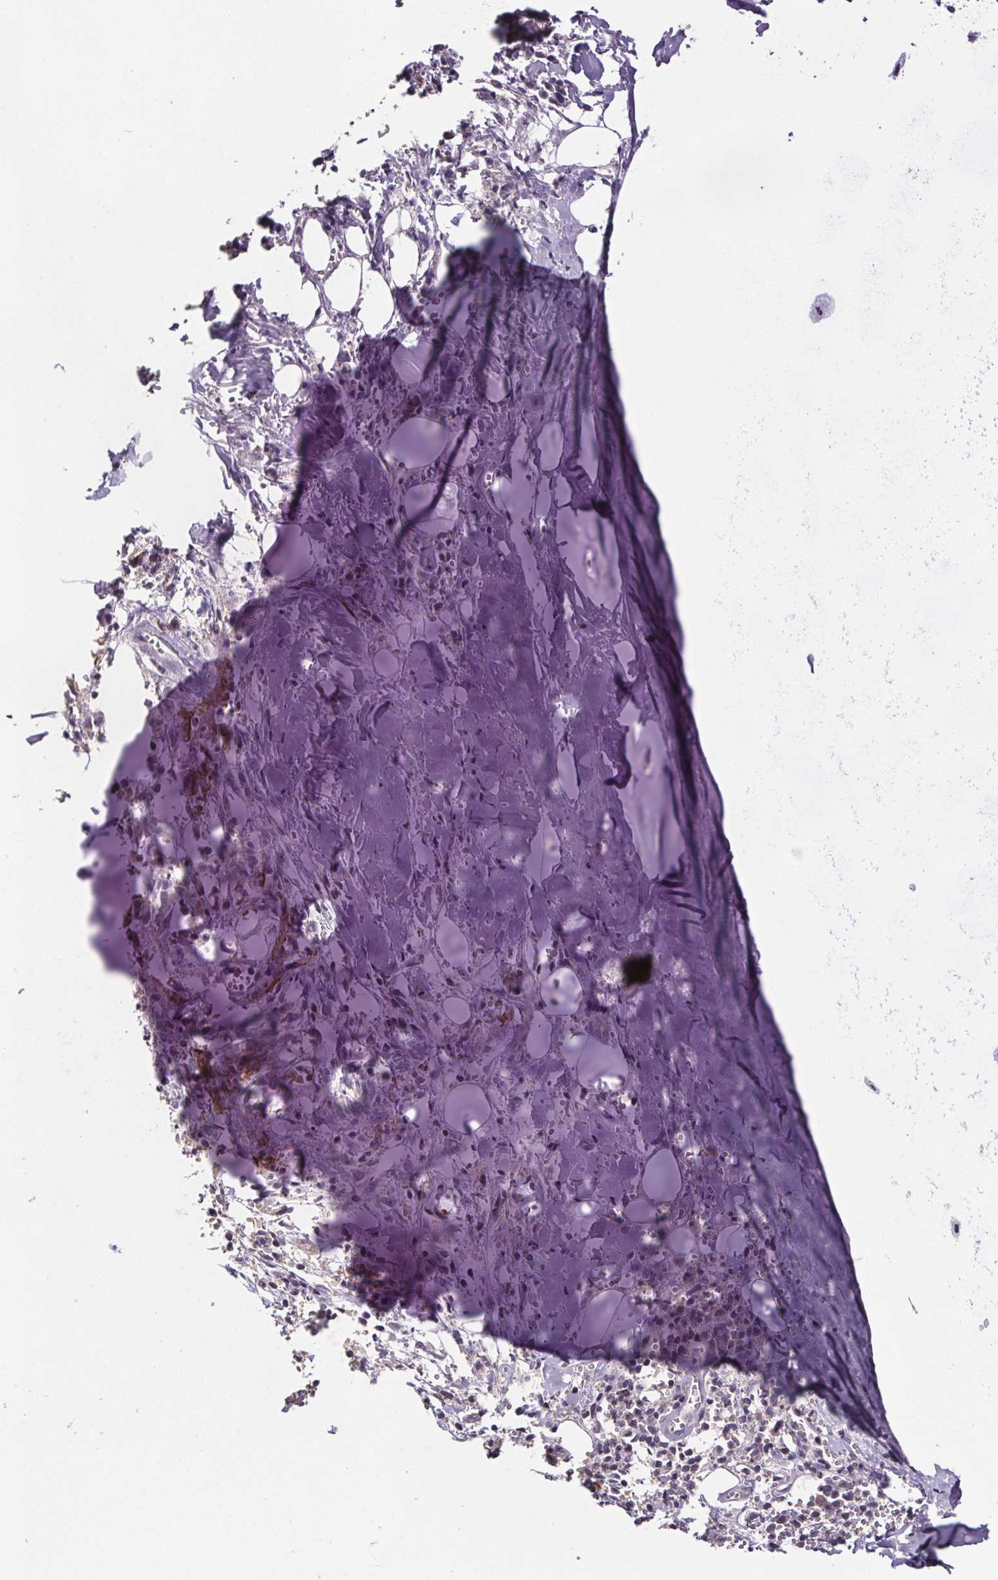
{"staining": {"intensity": "negative", "quantity": "none", "location": "none"}, "tissue": "adipose tissue", "cell_type": "Adipocytes", "image_type": "normal", "snomed": [{"axis": "morphology", "description": "Normal tissue, NOS"}, {"axis": "morphology", "description": "Squamous cell carcinoma, NOS"}, {"axis": "topography", "description": "Cartilage tissue"}, {"axis": "topography", "description": "Bronchus"}, {"axis": "topography", "description": "Lung"}], "caption": "High magnification brightfield microscopy of normal adipose tissue stained with DAB (brown) and counterstained with hematoxylin (blue): adipocytes show no significant positivity.", "gene": "CLN3", "patient": {"sex": "male", "age": 66}}